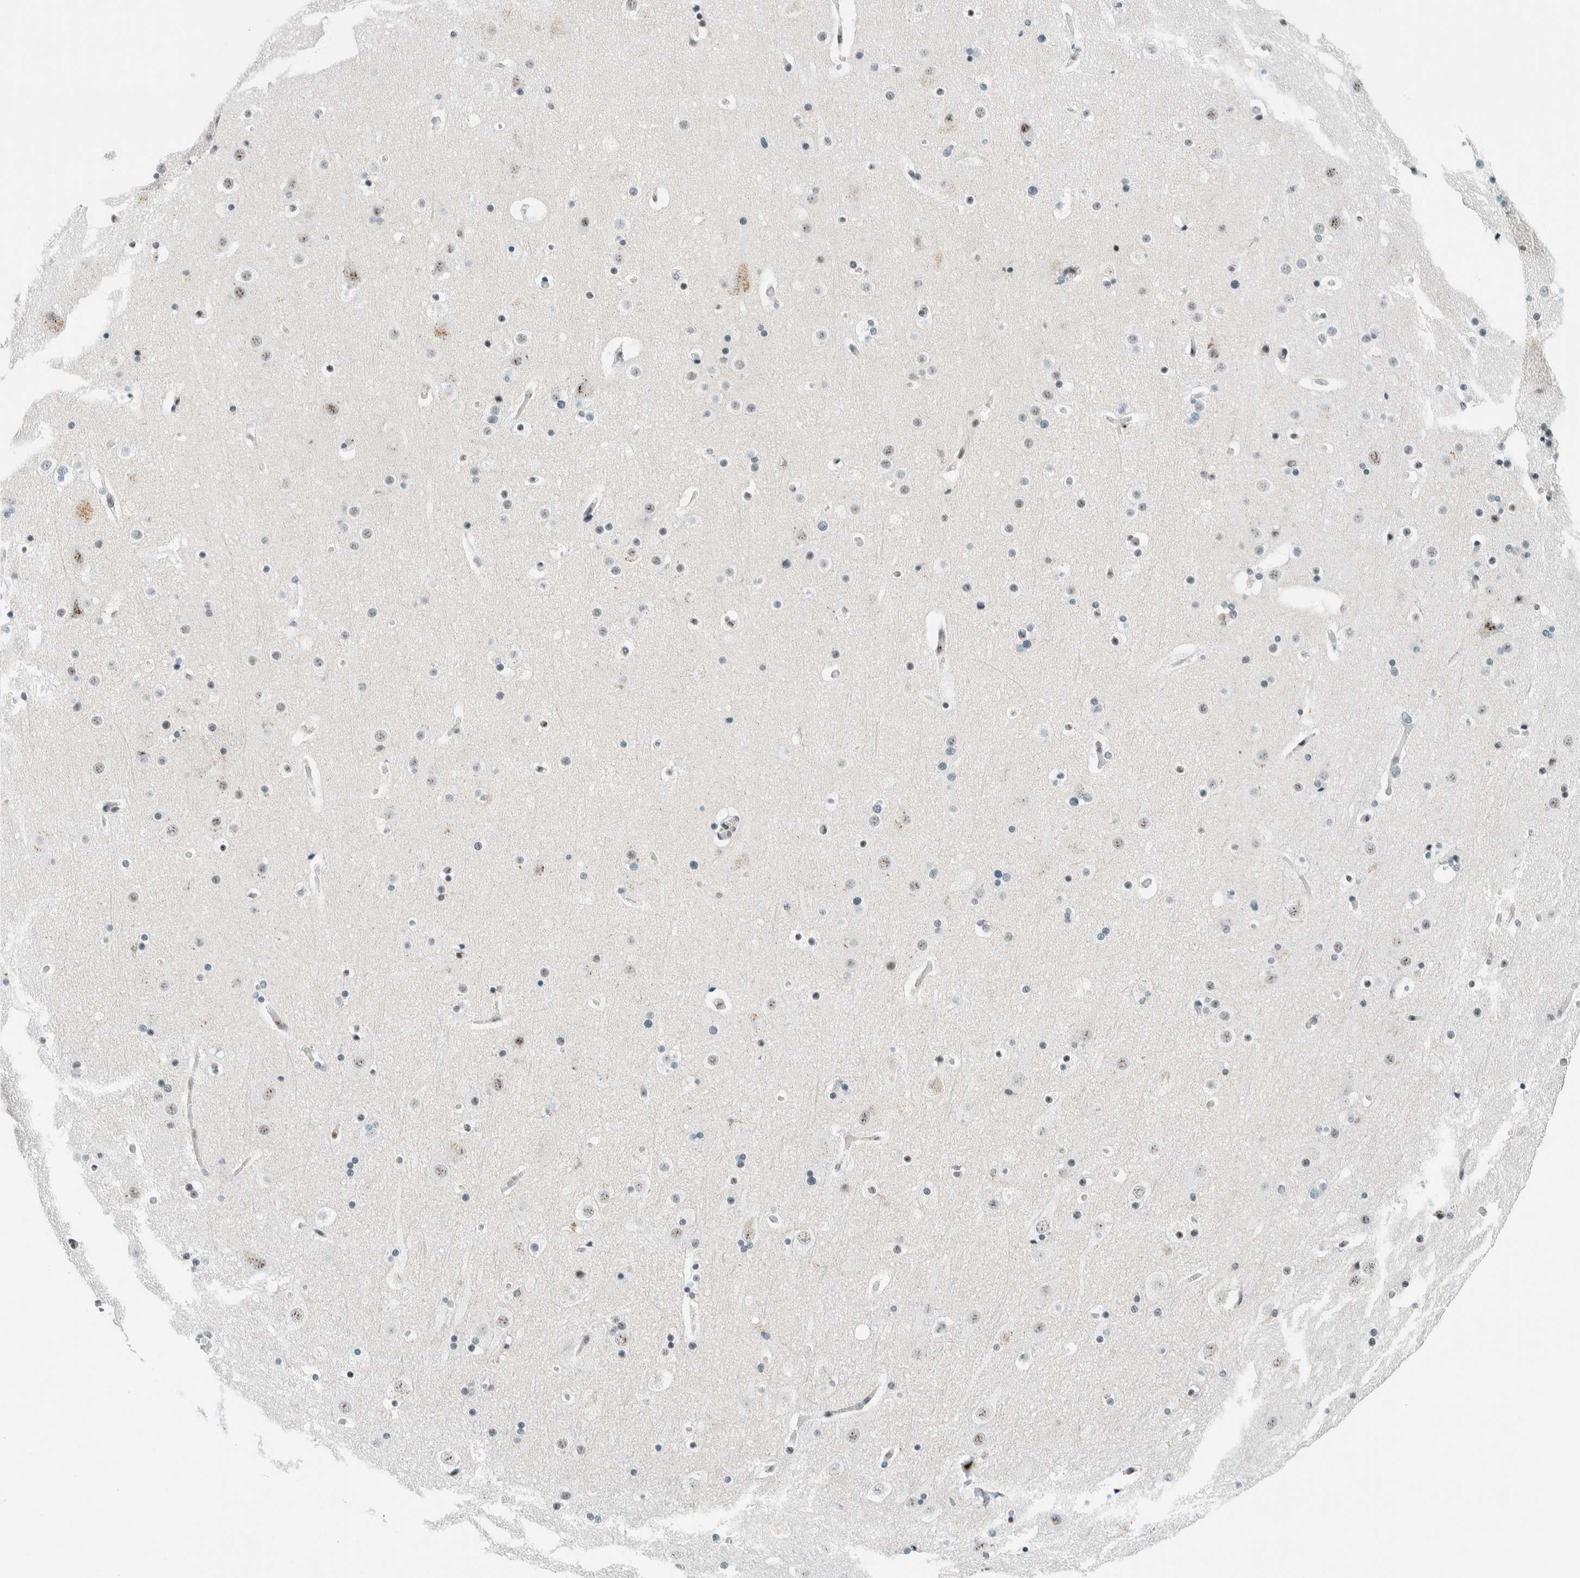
{"staining": {"intensity": "weak", "quantity": ">75%", "location": "nuclear"}, "tissue": "cerebral cortex", "cell_type": "Endothelial cells", "image_type": "normal", "snomed": [{"axis": "morphology", "description": "Normal tissue, NOS"}, {"axis": "topography", "description": "Cerebral cortex"}], "caption": "Weak nuclear protein positivity is present in about >75% of endothelial cells in cerebral cortex.", "gene": "CYSRT1", "patient": {"sex": "male", "age": 57}}